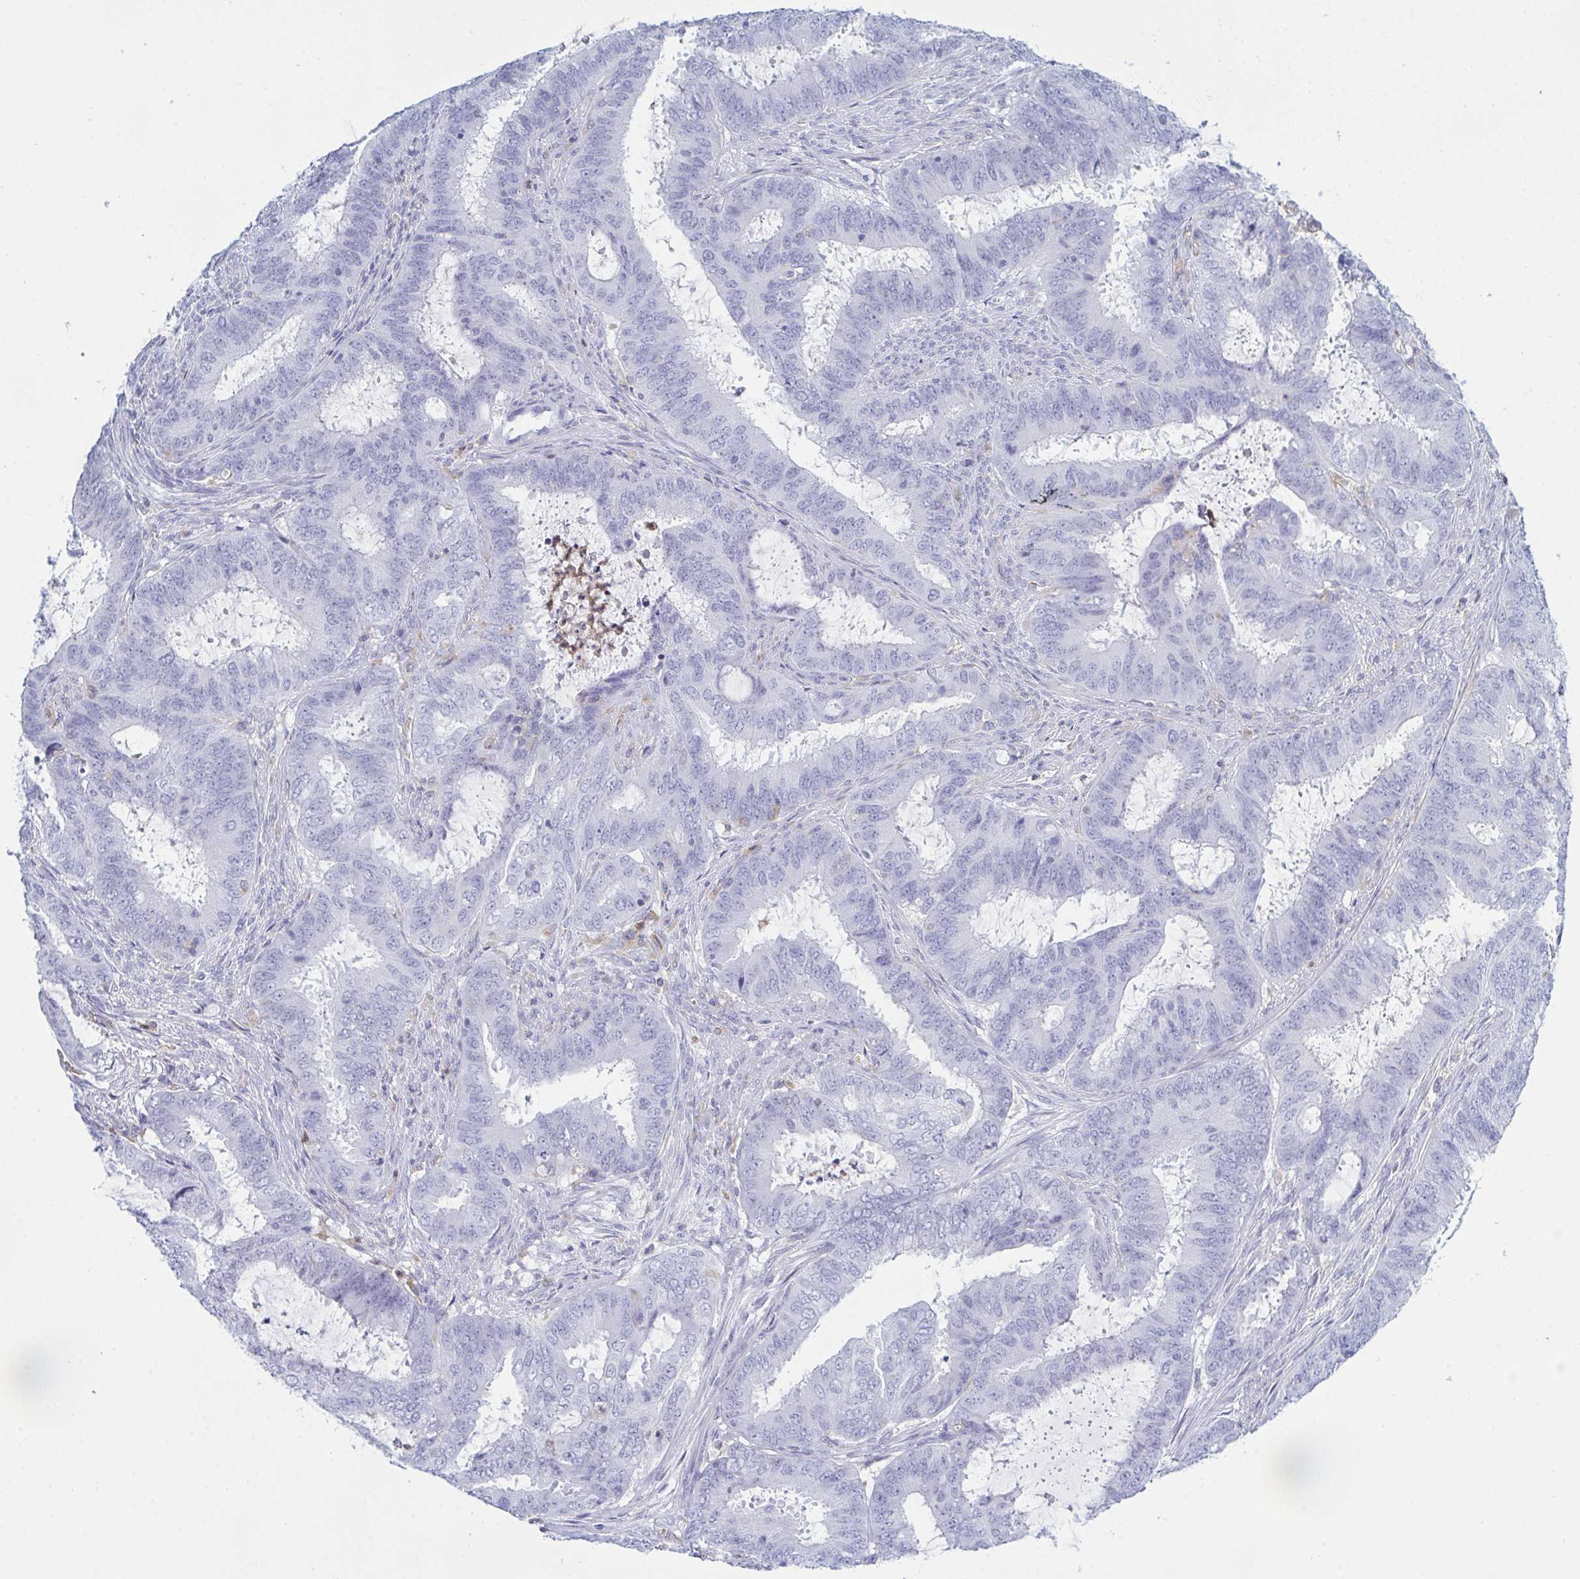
{"staining": {"intensity": "negative", "quantity": "none", "location": "none"}, "tissue": "endometrial cancer", "cell_type": "Tumor cells", "image_type": "cancer", "snomed": [{"axis": "morphology", "description": "Adenocarcinoma, NOS"}, {"axis": "topography", "description": "Endometrium"}], "caption": "Image shows no protein staining in tumor cells of endometrial cancer (adenocarcinoma) tissue.", "gene": "MYO1F", "patient": {"sex": "female", "age": 51}}